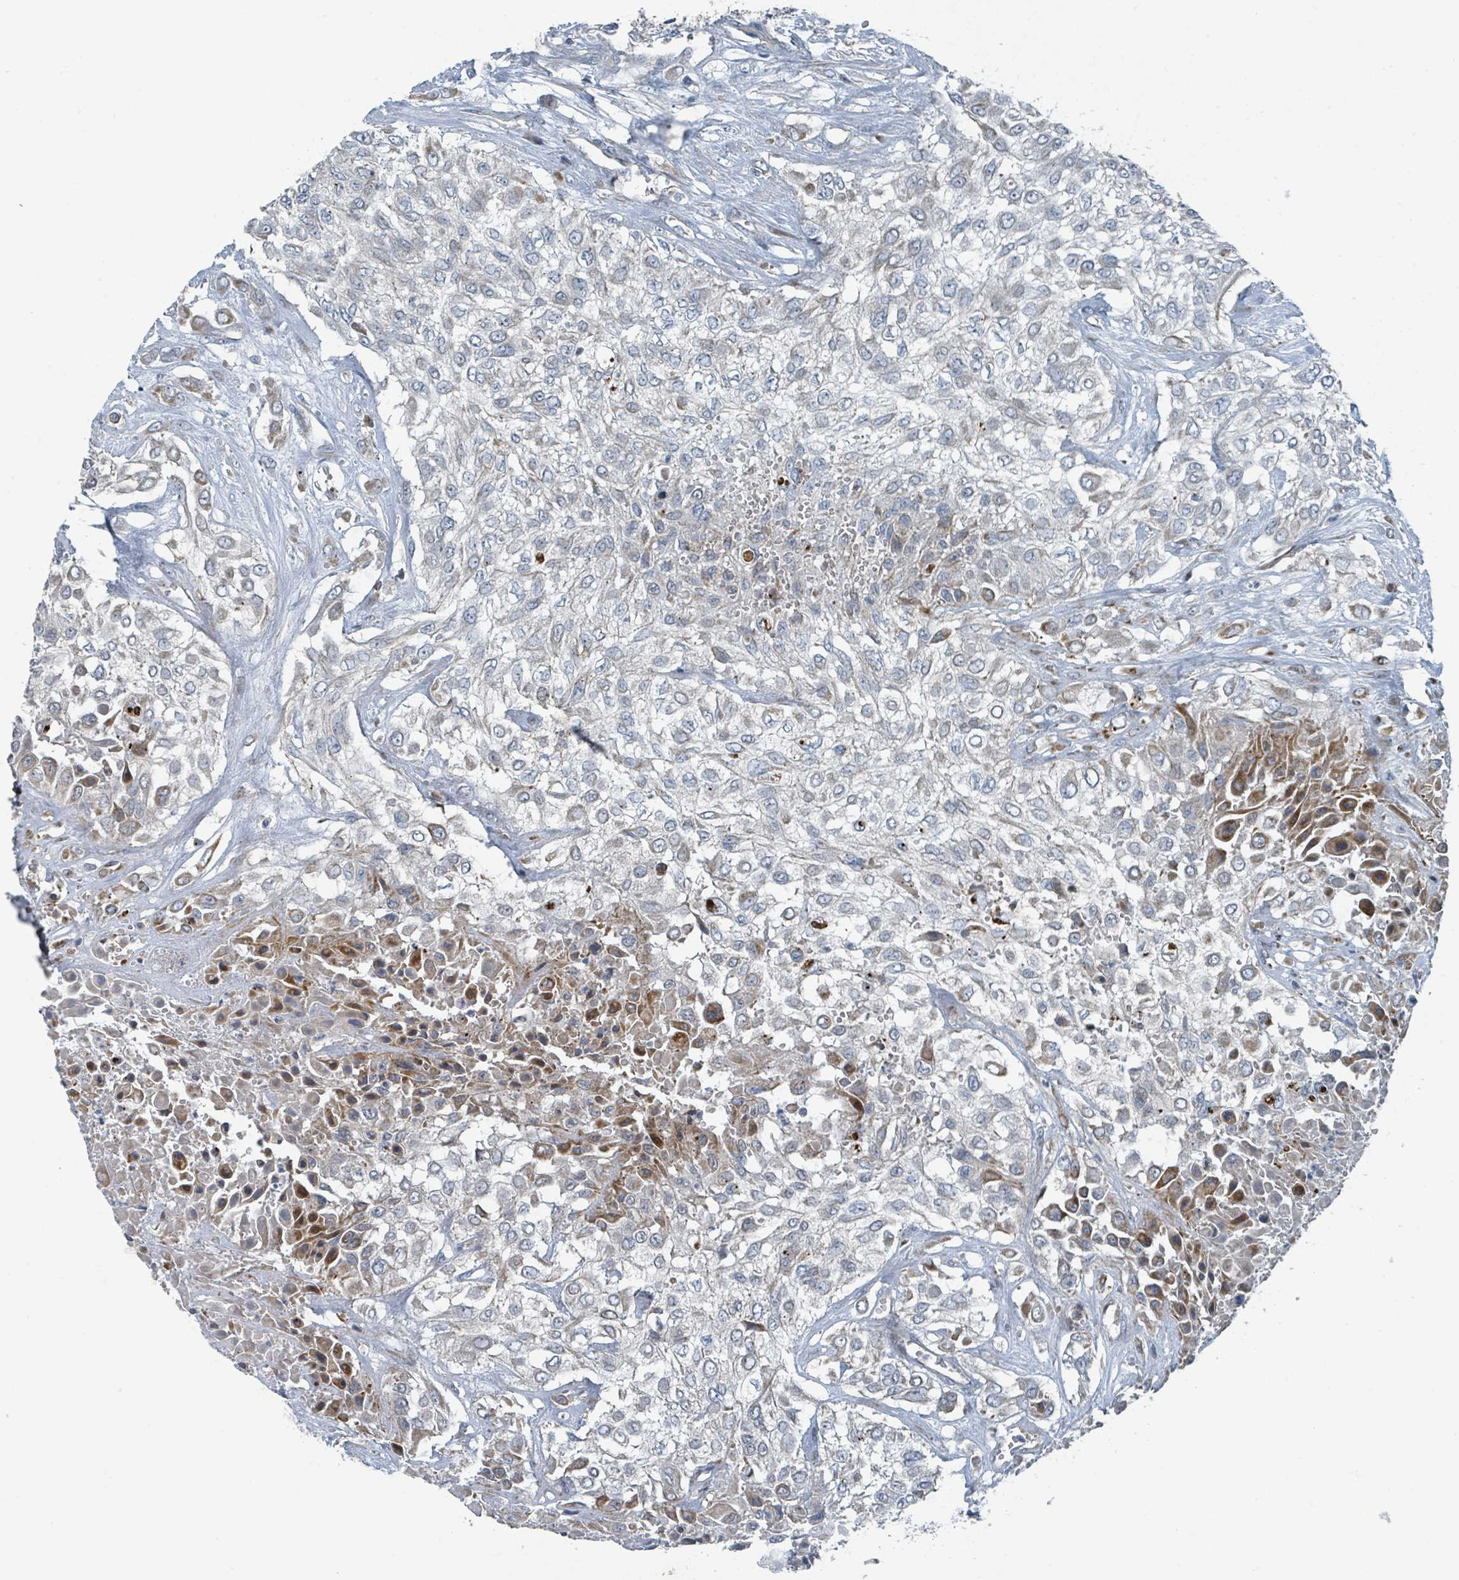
{"staining": {"intensity": "moderate", "quantity": "<25%", "location": "cytoplasmic/membranous"}, "tissue": "urothelial cancer", "cell_type": "Tumor cells", "image_type": "cancer", "snomed": [{"axis": "morphology", "description": "Urothelial carcinoma, High grade"}, {"axis": "topography", "description": "Urinary bladder"}], "caption": "Urothelial cancer stained for a protein (brown) exhibits moderate cytoplasmic/membranous positive positivity in approximately <25% of tumor cells.", "gene": "DIPK2A", "patient": {"sex": "male", "age": 57}}